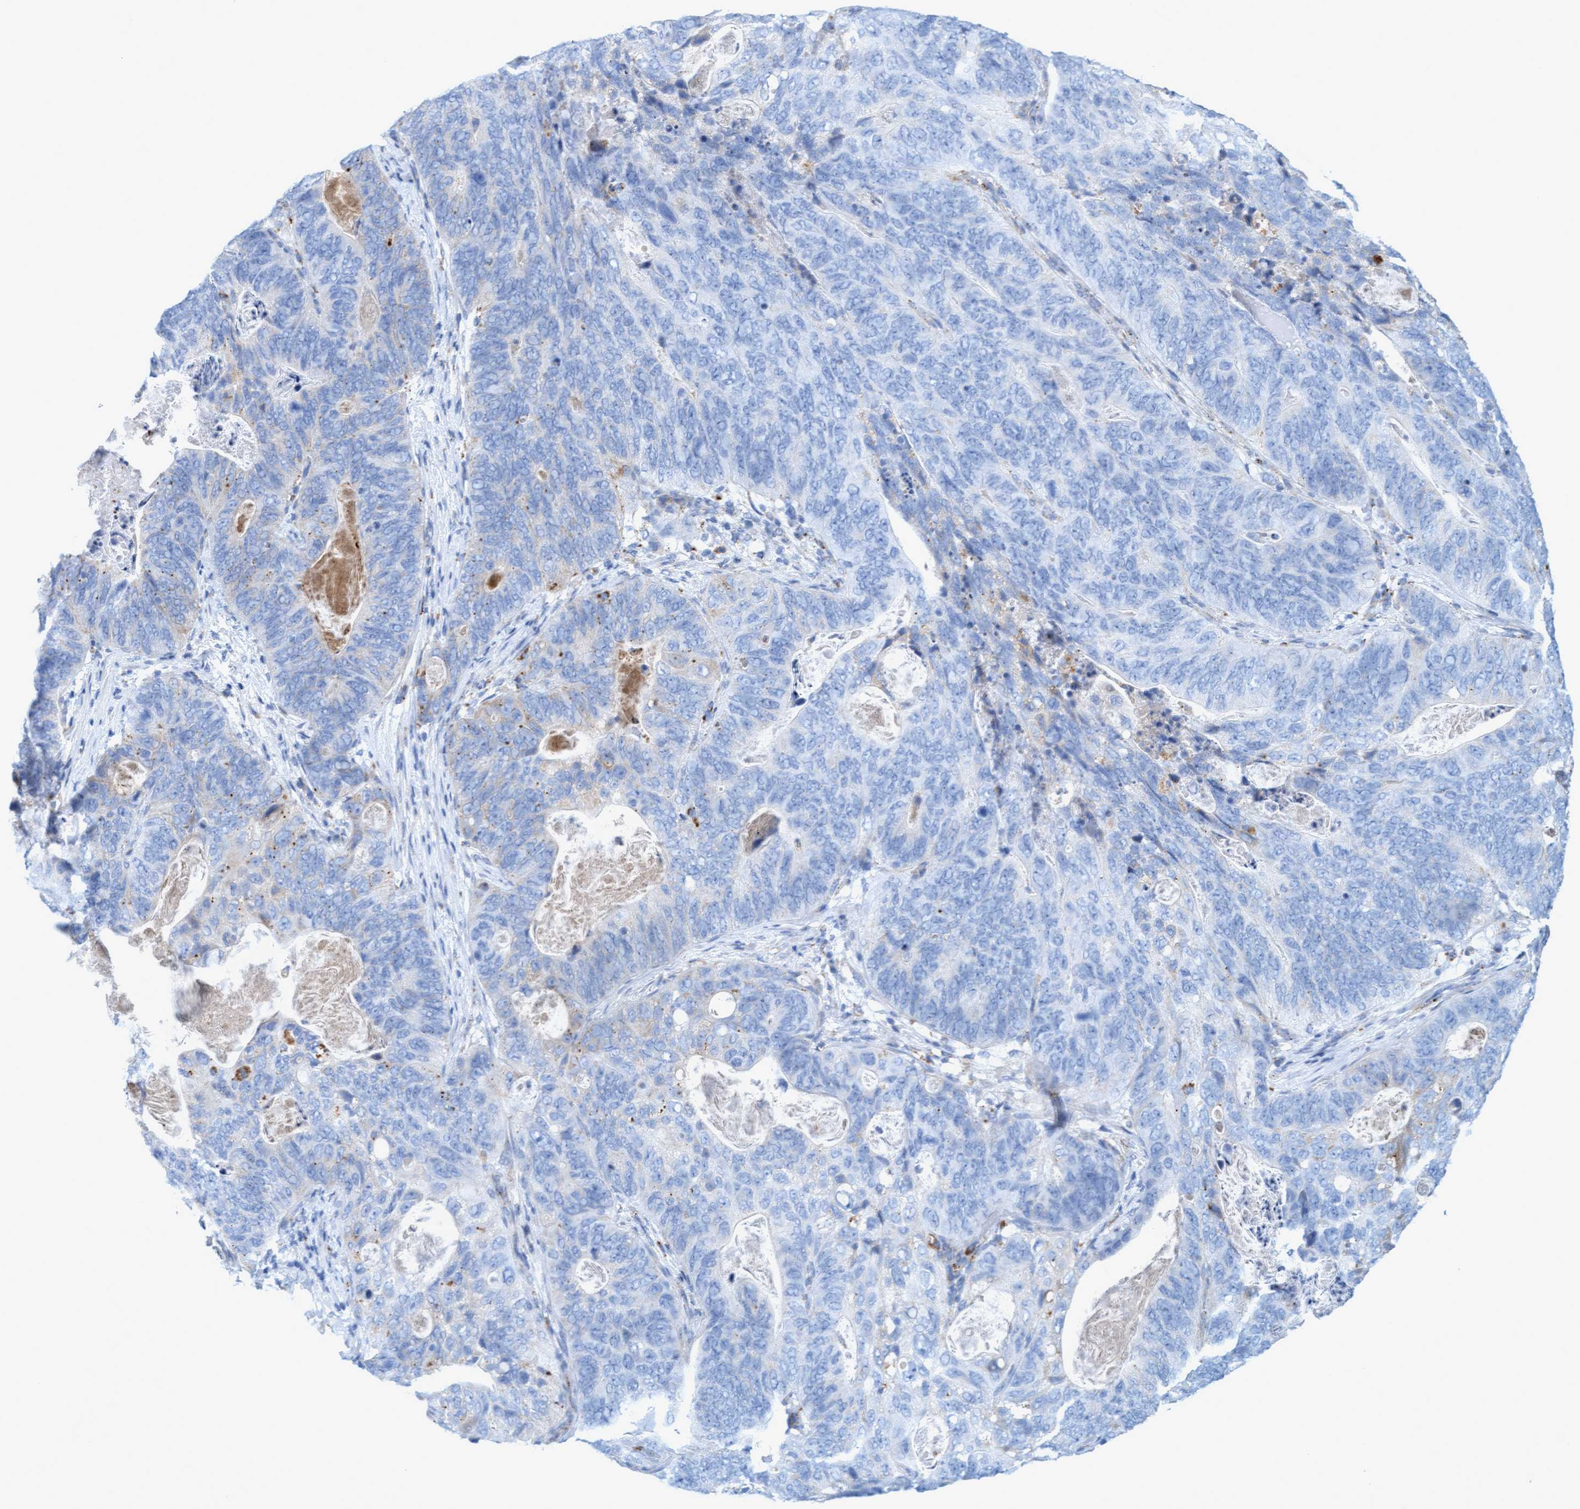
{"staining": {"intensity": "negative", "quantity": "none", "location": "none"}, "tissue": "stomach cancer", "cell_type": "Tumor cells", "image_type": "cancer", "snomed": [{"axis": "morphology", "description": "Normal tissue, NOS"}, {"axis": "morphology", "description": "Adenocarcinoma, NOS"}, {"axis": "topography", "description": "Stomach"}], "caption": "Protein analysis of stomach adenocarcinoma demonstrates no significant expression in tumor cells.", "gene": "SGSH", "patient": {"sex": "female", "age": 89}}